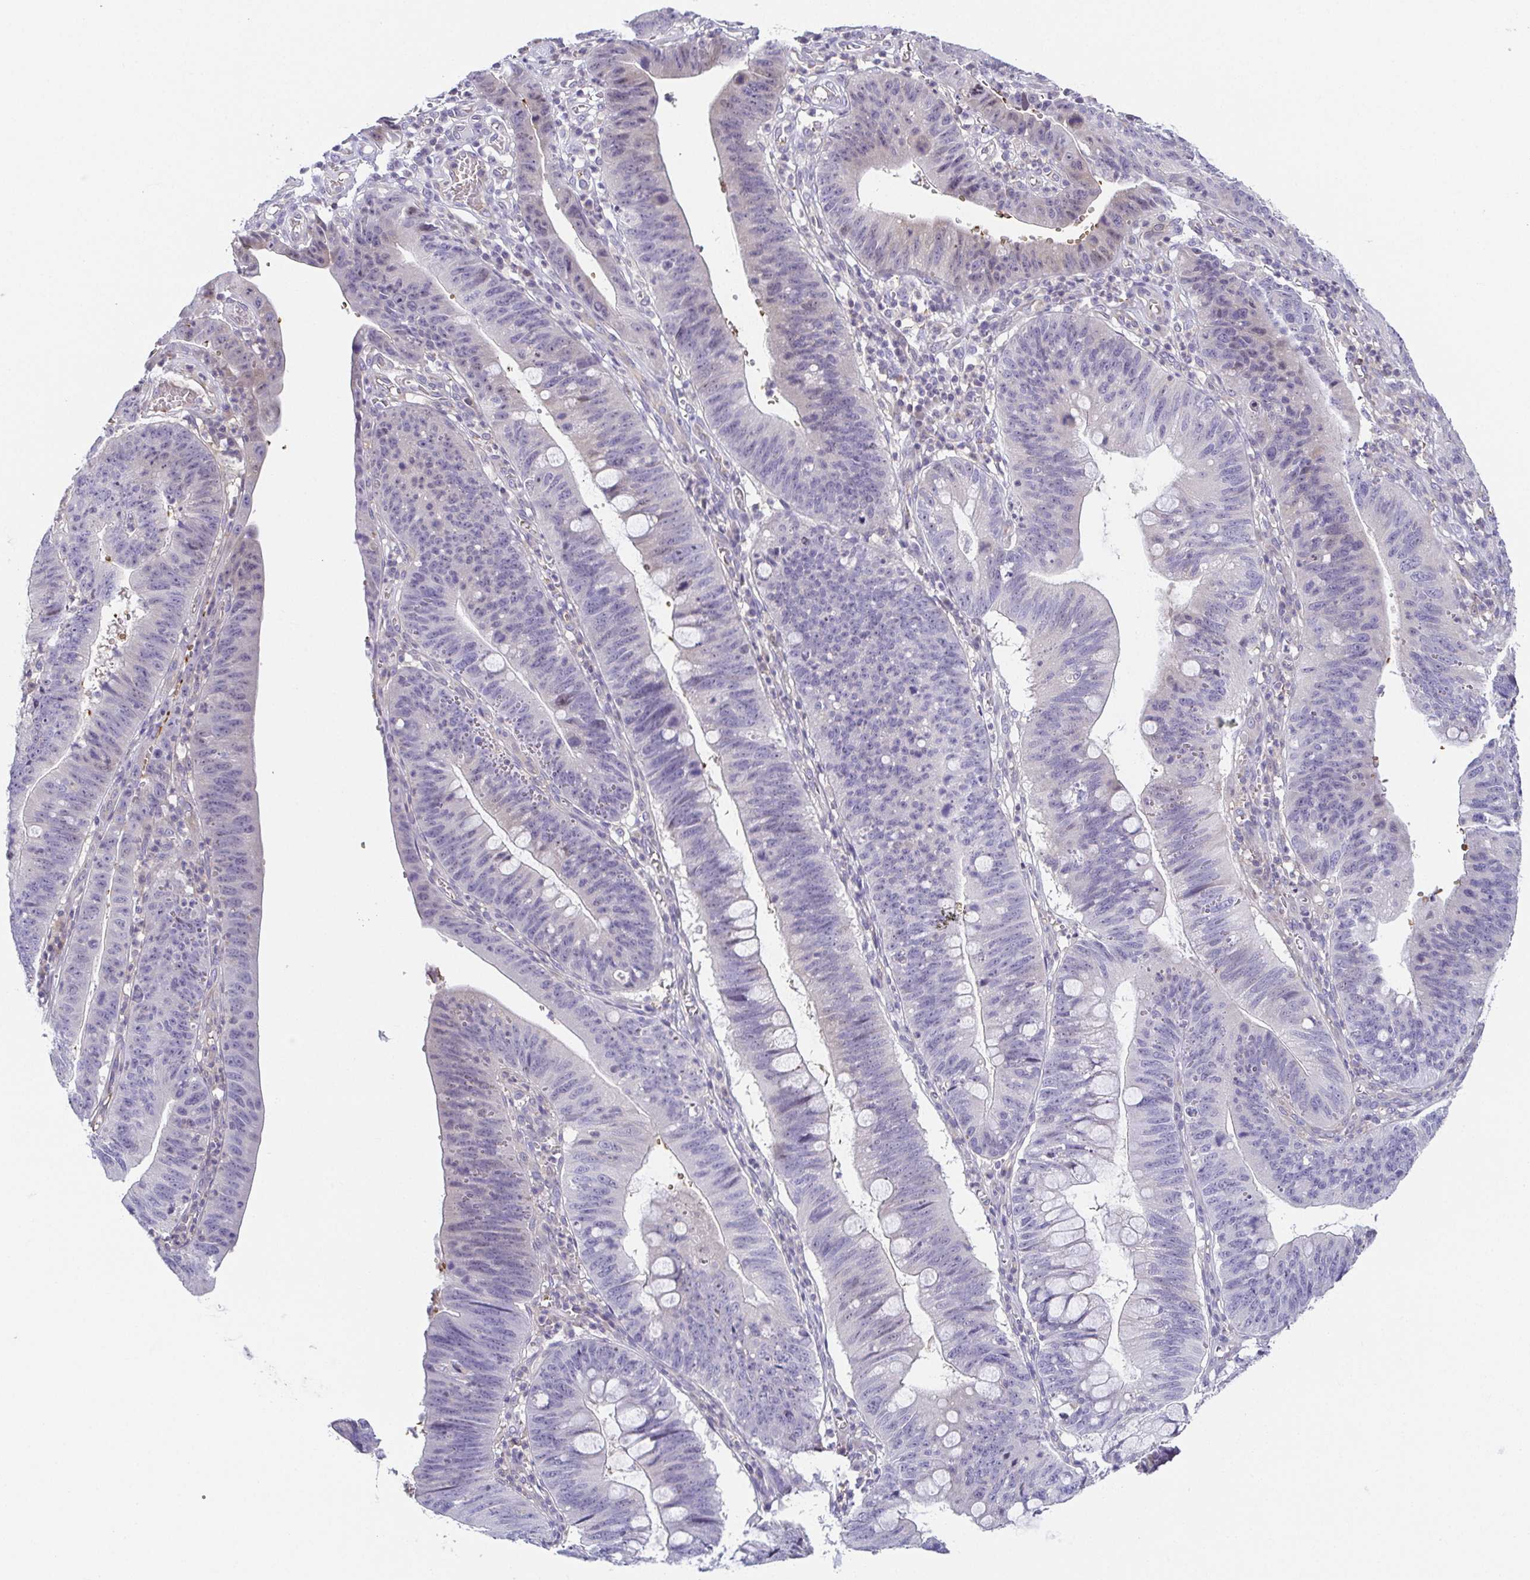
{"staining": {"intensity": "negative", "quantity": "none", "location": "none"}, "tissue": "stomach cancer", "cell_type": "Tumor cells", "image_type": "cancer", "snomed": [{"axis": "morphology", "description": "Adenocarcinoma, NOS"}, {"axis": "topography", "description": "Stomach"}], "caption": "Tumor cells are negative for brown protein staining in stomach cancer.", "gene": "FAM162B", "patient": {"sex": "male", "age": 59}}